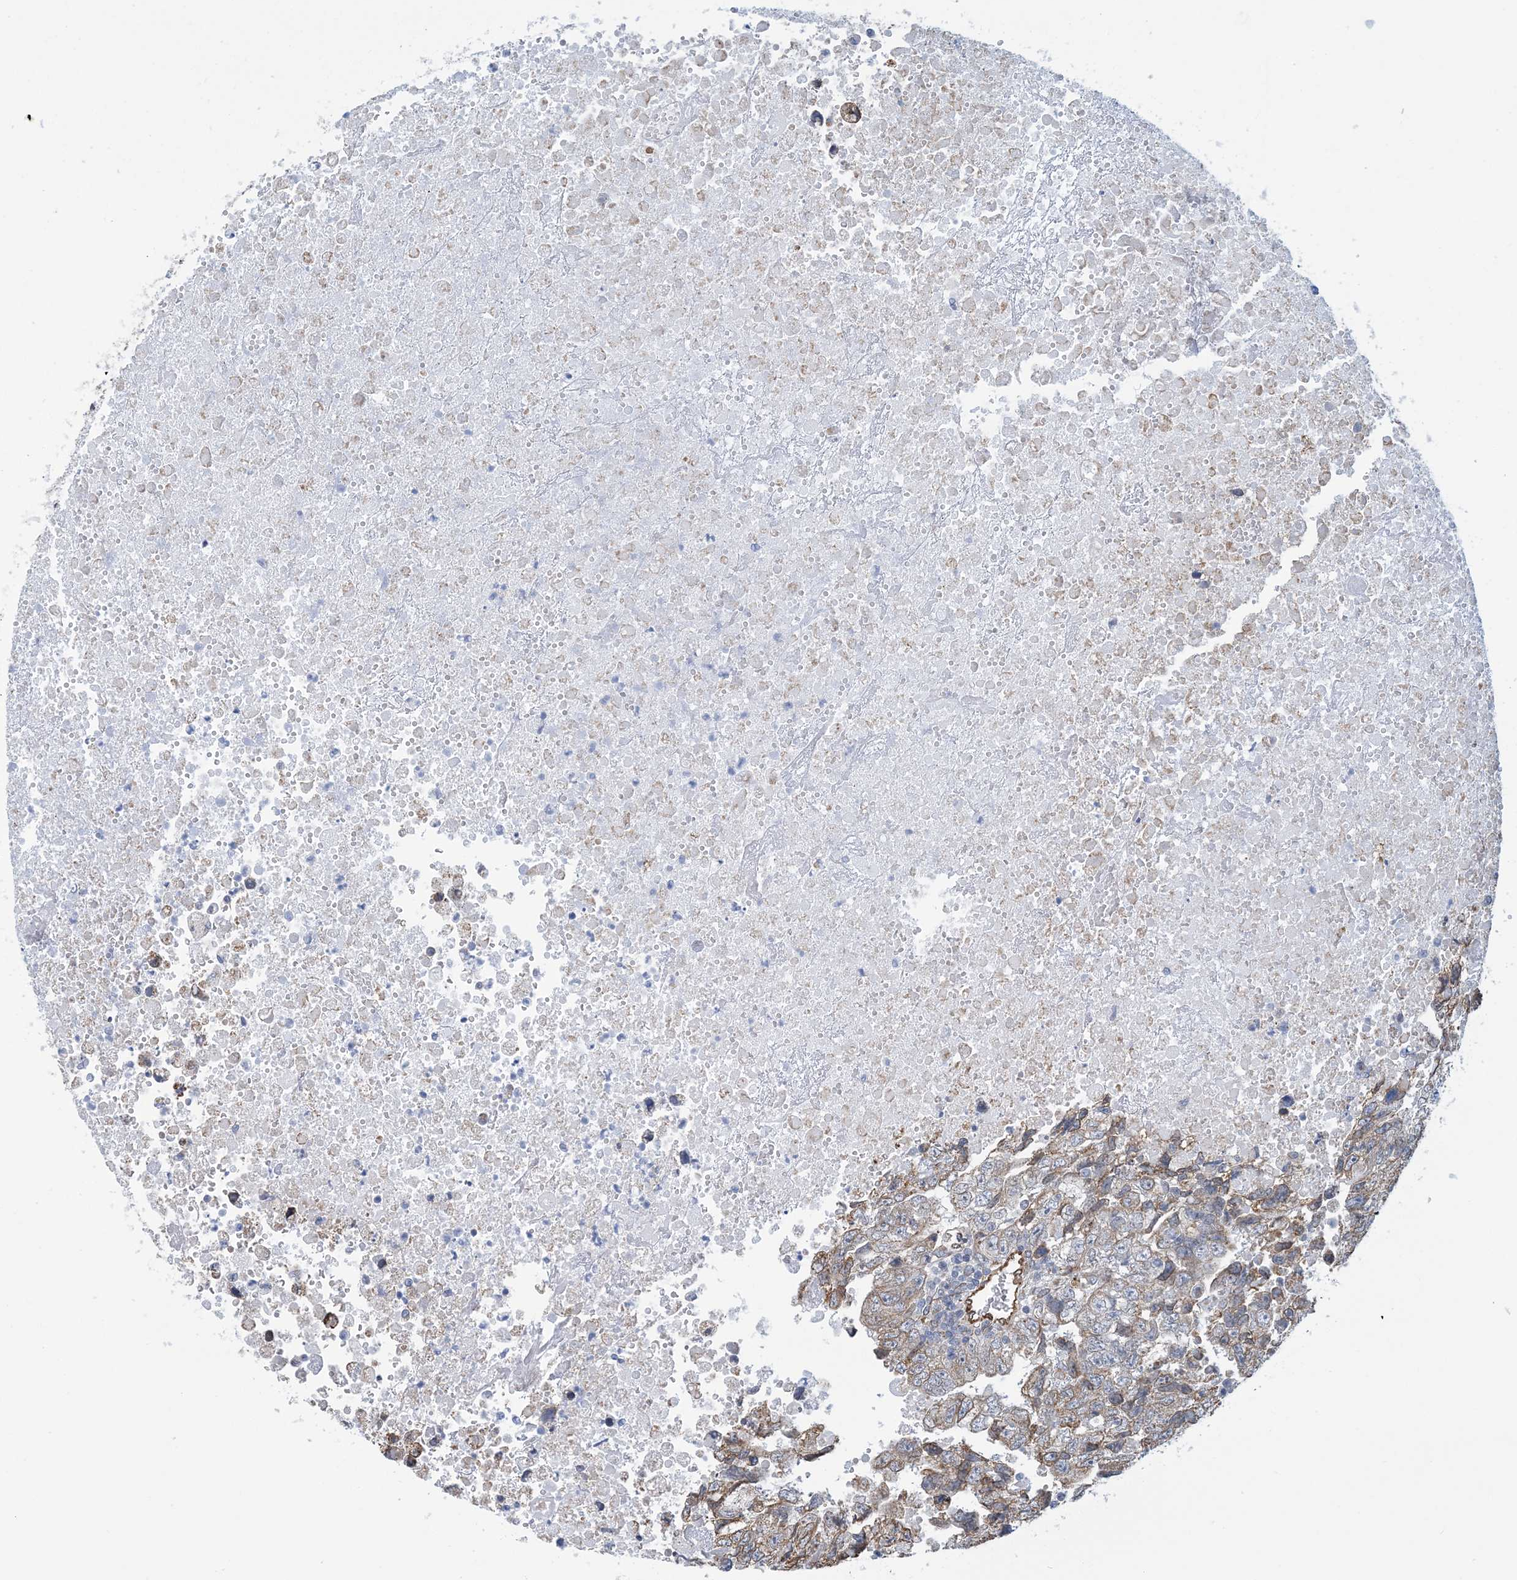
{"staining": {"intensity": "weak", "quantity": ">75%", "location": "cytoplasmic/membranous"}, "tissue": "testis cancer", "cell_type": "Tumor cells", "image_type": "cancer", "snomed": [{"axis": "morphology", "description": "Carcinoma, Embryonal, NOS"}, {"axis": "topography", "description": "Testis"}], "caption": "Human testis embryonal carcinoma stained with a protein marker reveals weak staining in tumor cells.", "gene": "CCDC14", "patient": {"sex": "male", "age": 37}}